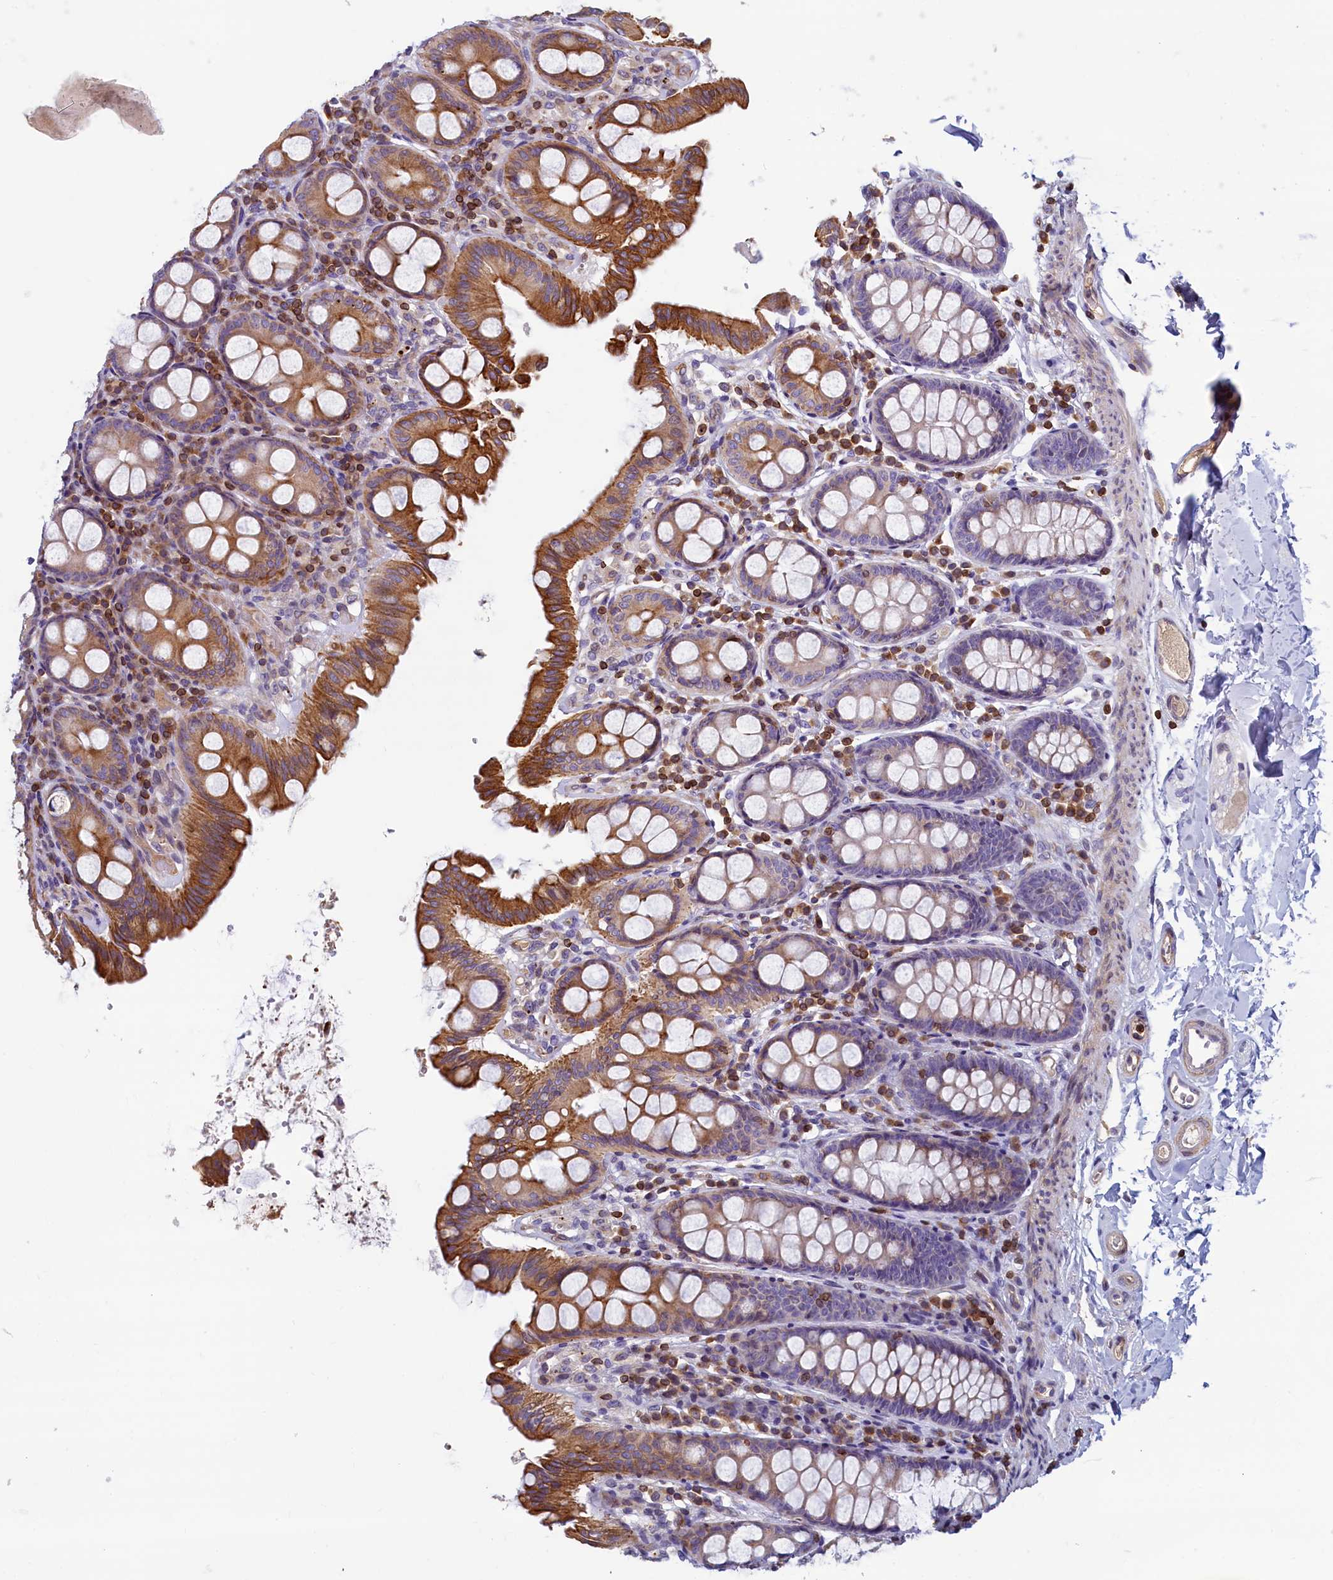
{"staining": {"intensity": "moderate", "quantity": "25%-75%", "location": "cytoplasmic/membranous"}, "tissue": "colon", "cell_type": "Endothelial cells", "image_type": "normal", "snomed": [{"axis": "morphology", "description": "Normal tissue, NOS"}, {"axis": "topography", "description": "Colon"}, {"axis": "topography", "description": "Peripheral nerve tissue"}], "caption": "A high-resolution photomicrograph shows immunohistochemistry staining of benign colon, which demonstrates moderate cytoplasmic/membranous staining in about 25%-75% of endothelial cells.", "gene": "TRAF3IP3", "patient": {"sex": "female", "age": 61}}